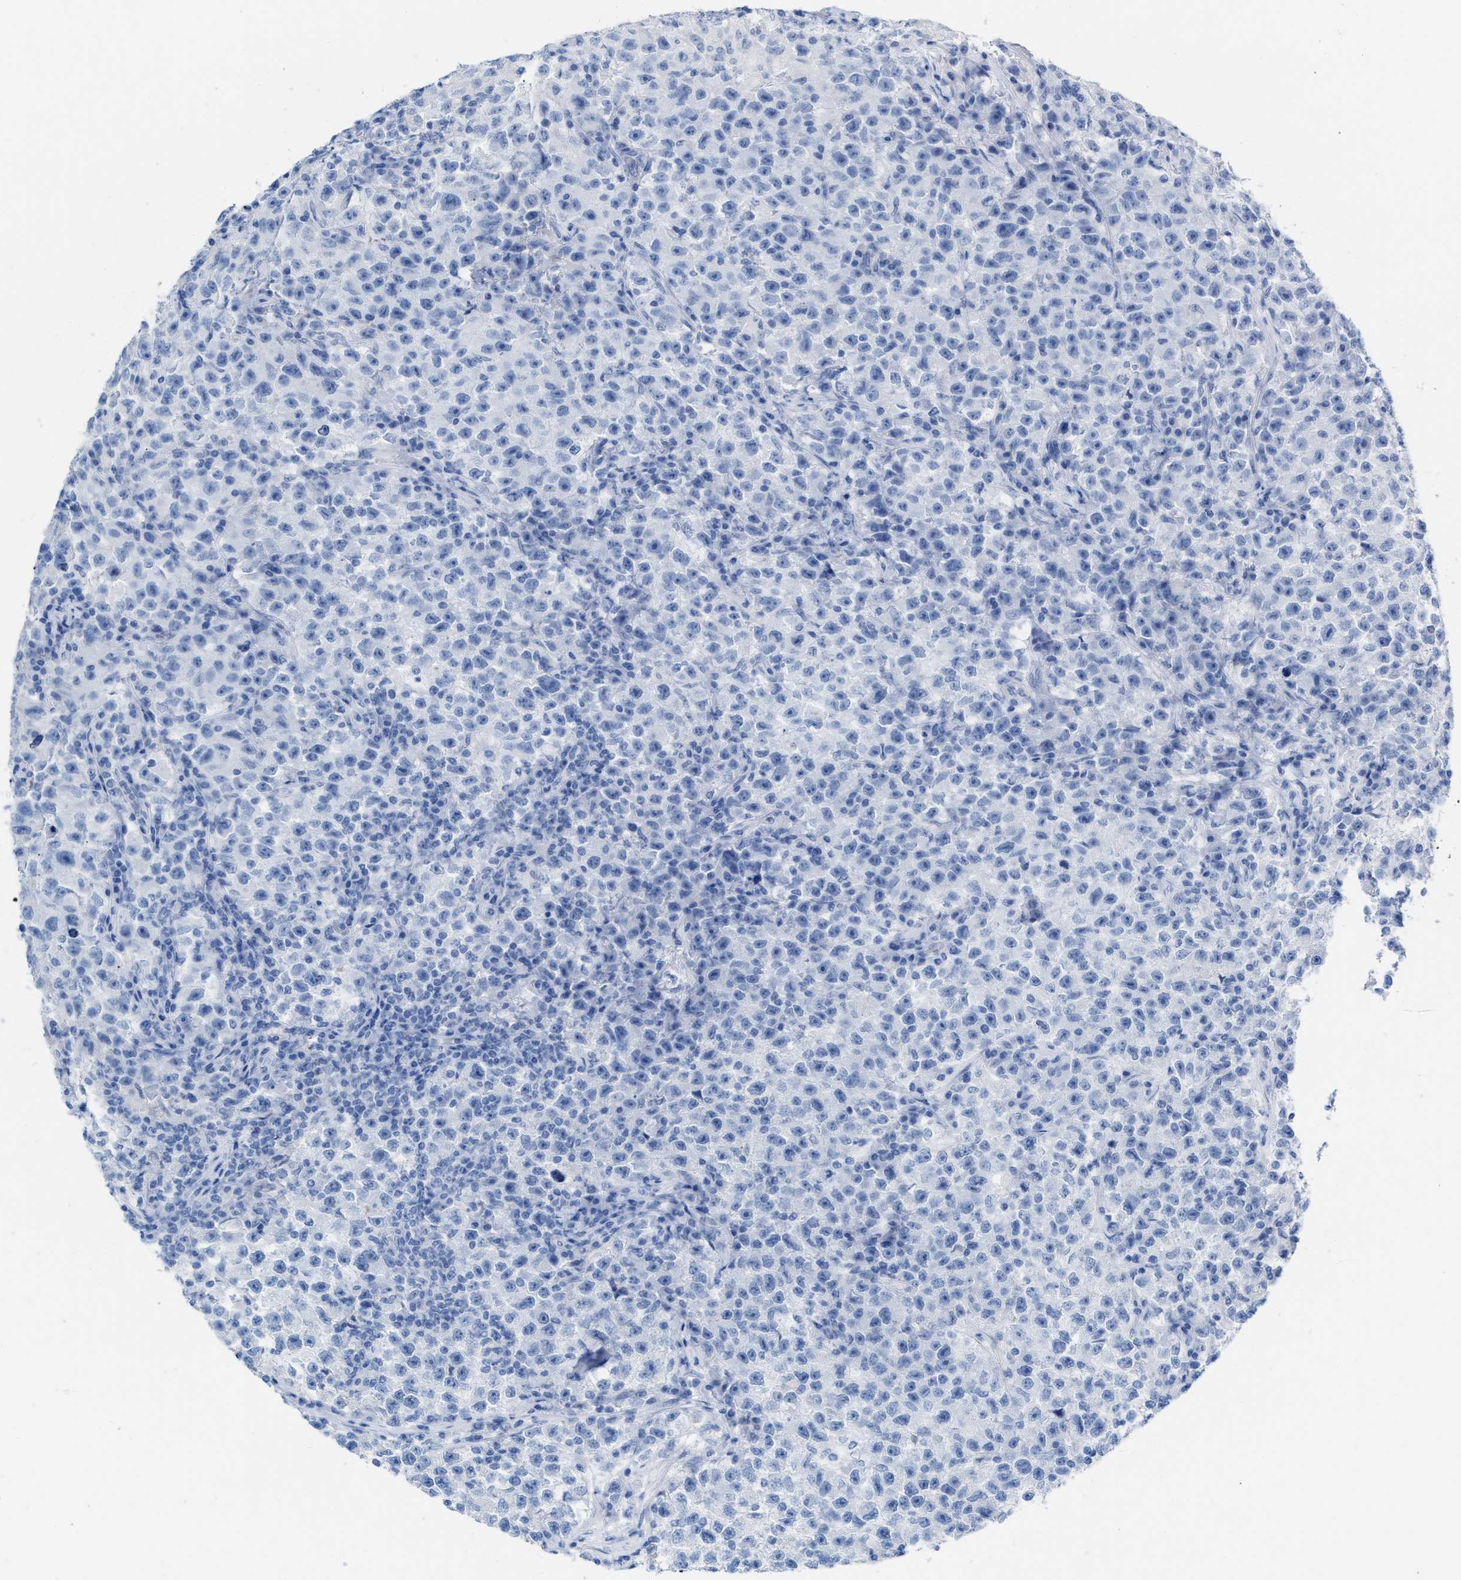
{"staining": {"intensity": "negative", "quantity": "none", "location": "none"}, "tissue": "testis cancer", "cell_type": "Tumor cells", "image_type": "cancer", "snomed": [{"axis": "morphology", "description": "Seminoma, NOS"}, {"axis": "topography", "description": "Testis"}], "caption": "Immunohistochemical staining of testis cancer shows no significant positivity in tumor cells.", "gene": "CPA1", "patient": {"sex": "male", "age": 22}}